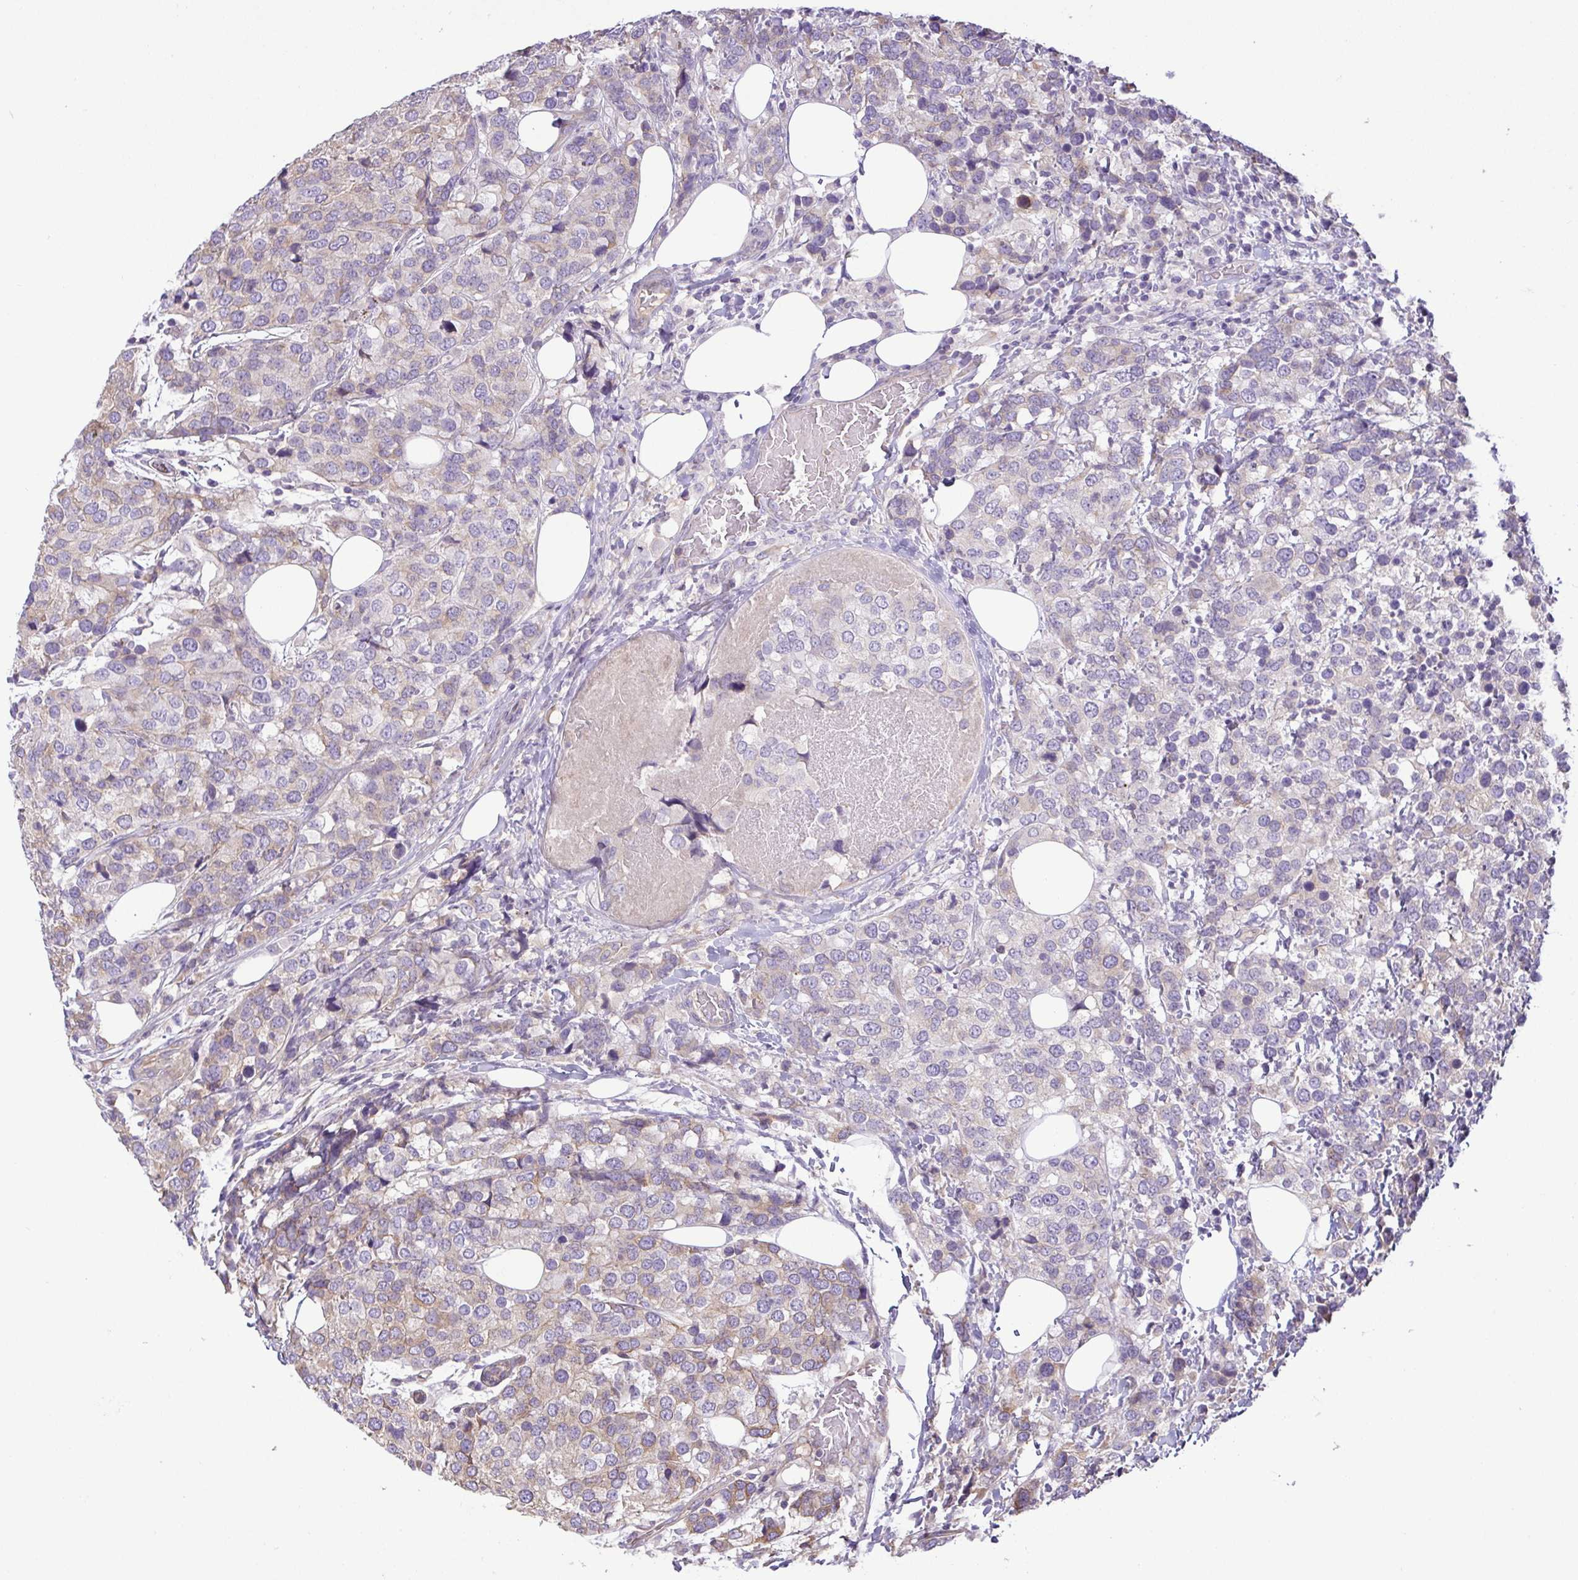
{"staining": {"intensity": "weak", "quantity": "<25%", "location": "cytoplasmic/membranous"}, "tissue": "breast cancer", "cell_type": "Tumor cells", "image_type": "cancer", "snomed": [{"axis": "morphology", "description": "Lobular carcinoma"}, {"axis": "topography", "description": "Breast"}], "caption": "High magnification brightfield microscopy of breast lobular carcinoma stained with DAB (brown) and counterstained with hematoxylin (blue): tumor cells show no significant positivity. (Brightfield microscopy of DAB (3,3'-diaminobenzidine) immunohistochemistry (IHC) at high magnification).", "gene": "MYL10", "patient": {"sex": "female", "age": 59}}